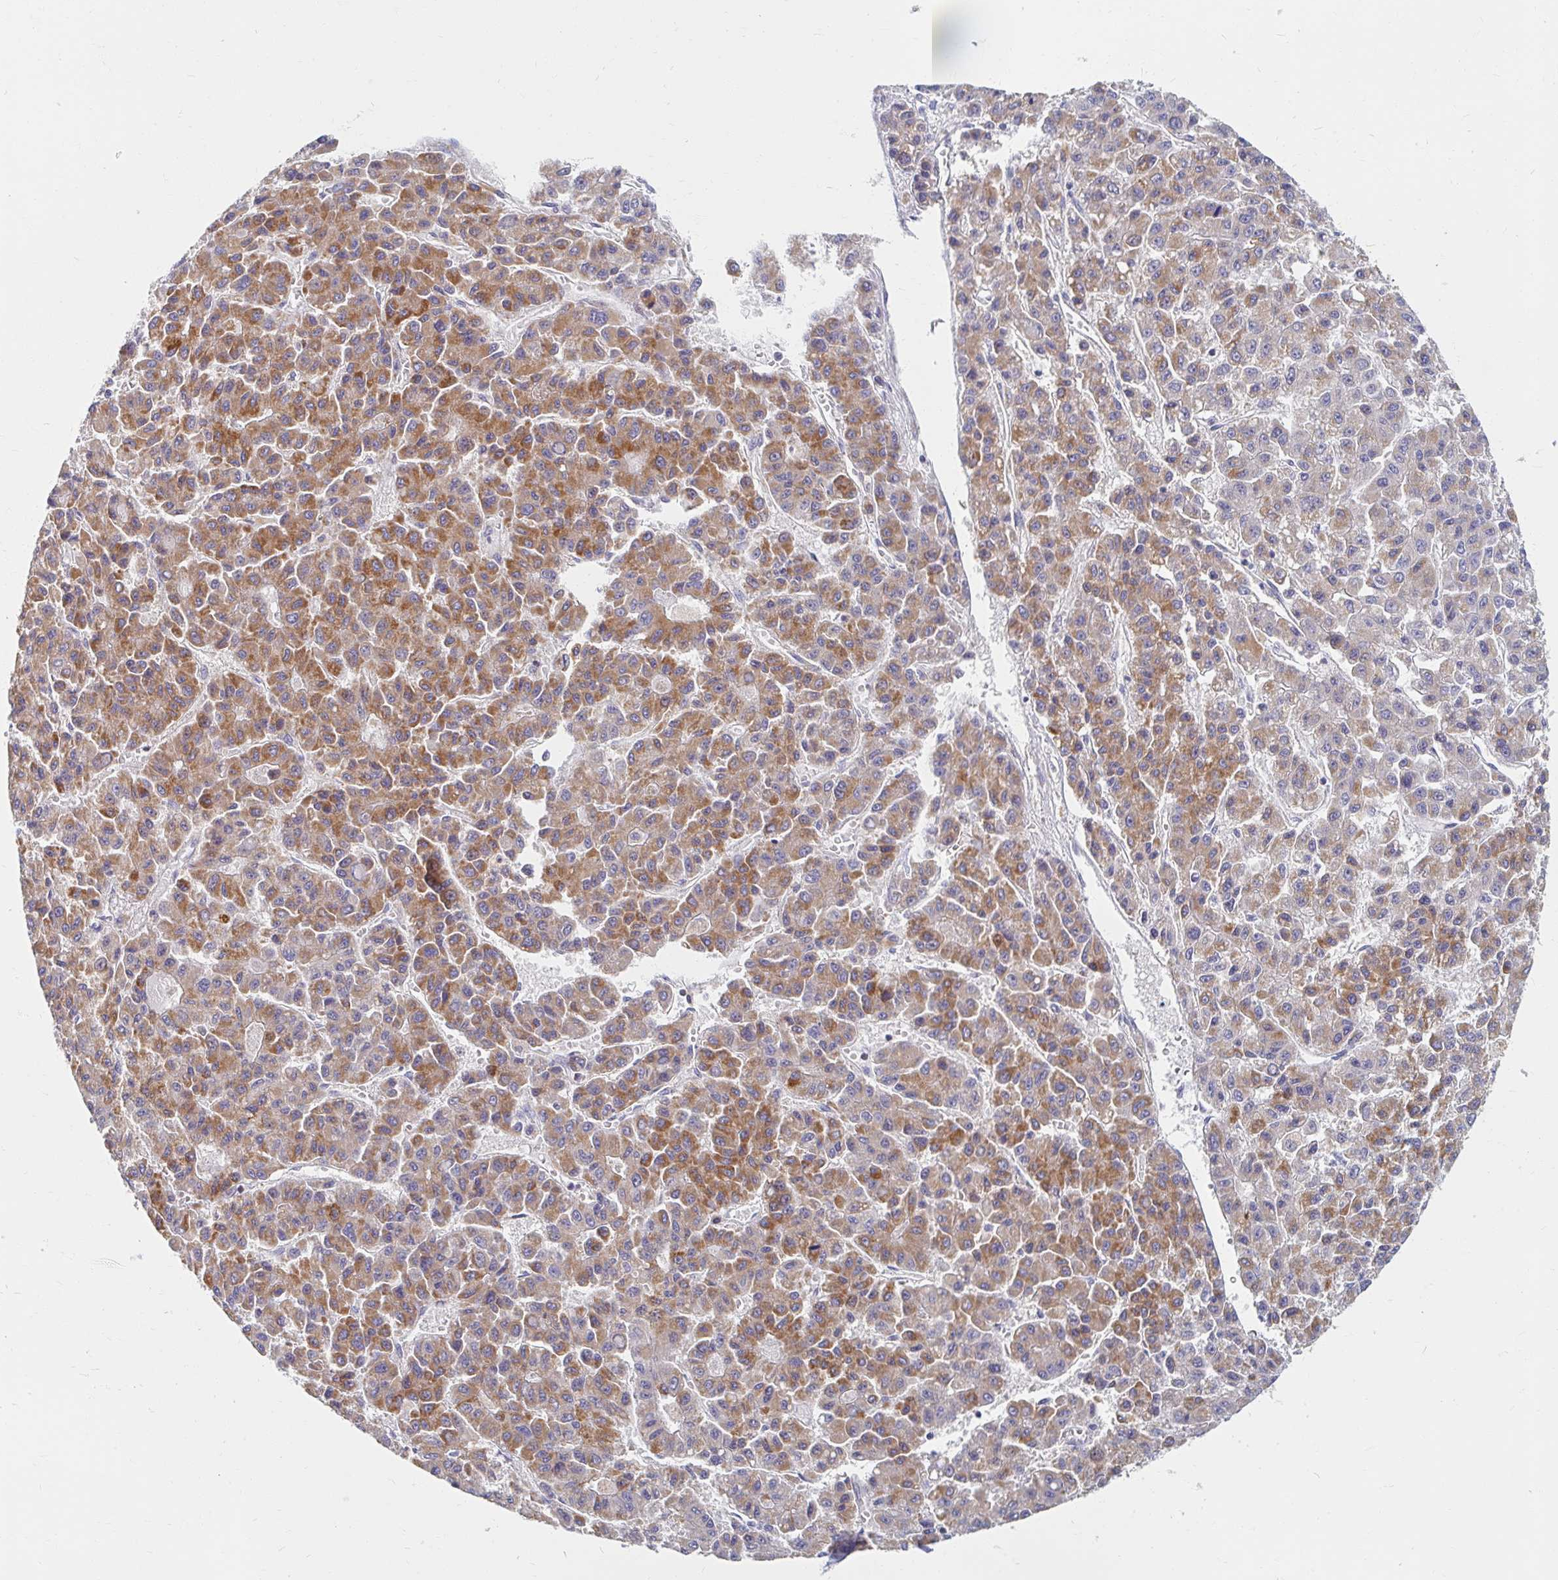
{"staining": {"intensity": "moderate", "quantity": ">75%", "location": "cytoplasmic/membranous"}, "tissue": "liver cancer", "cell_type": "Tumor cells", "image_type": "cancer", "snomed": [{"axis": "morphology", "description": "Carcinoma, Hepatocellular, NOS"}, {"axis": "topography", "description": "Liver"}], "caption": "About >75% of tumor cells in human liver hepatocellular carcinoma show moderate cytoplasmic/membranous protein staining as visualized by brown immunohistochemical staining.", "gene": "MAVS", "patient": {"sex": "male", "age": 70}}